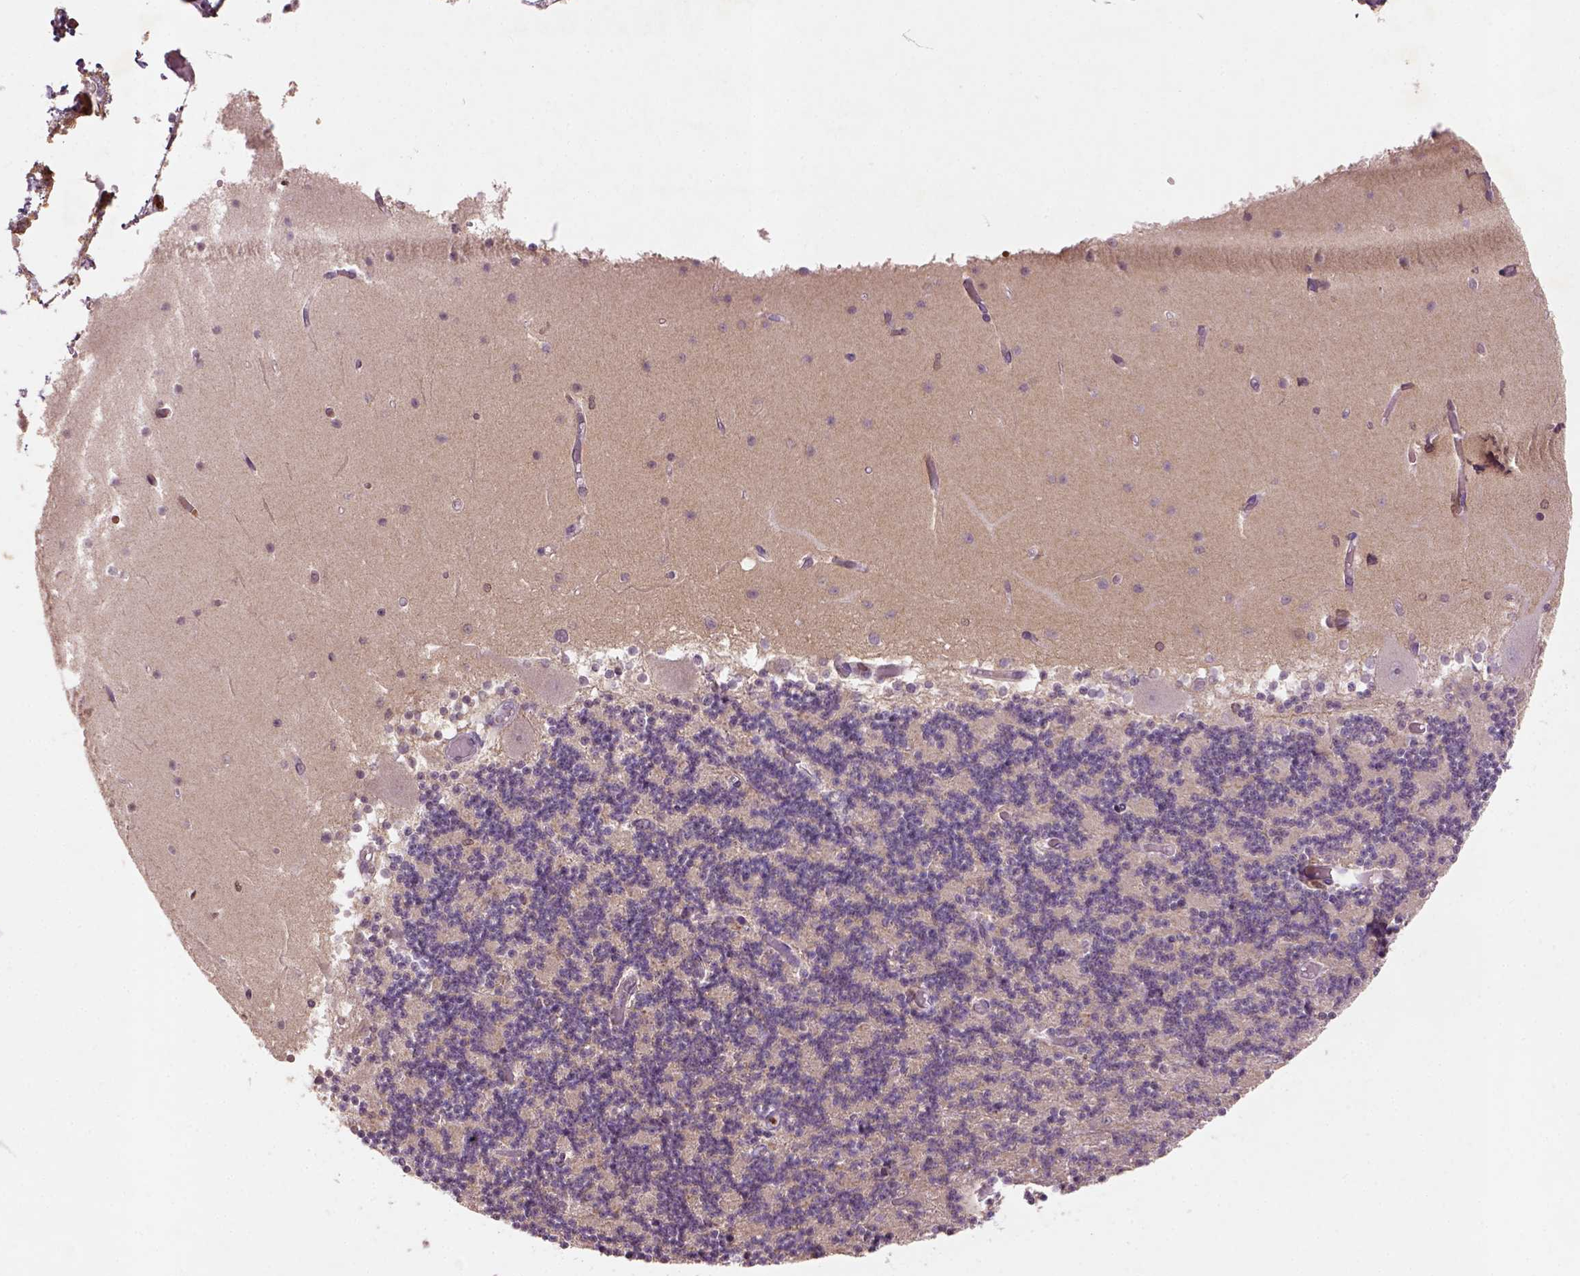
{"staining": {"intensity": "negative", "quantity": "none", "location": "none"}, "tissue": "cerebellum", "cell_type": "Cells in granular layer", "image_type": "normal", "snomed": [{"axis": "morphology", "description": "Normal tissue, NOS"}, {"axis": "topography", "description": "Cerebellum"}], "caption": "This is a histopathology image of immunohistochemistry staining of benign cerebellum, which shows no expression in cells in granular layer. (Brightfield microscopy of DAB (3,3'-diaminobenzidine) immunohistochemistry at high magnification).", "gene": "NUDT3", "patient": {"sex": "female", "age": 28}}